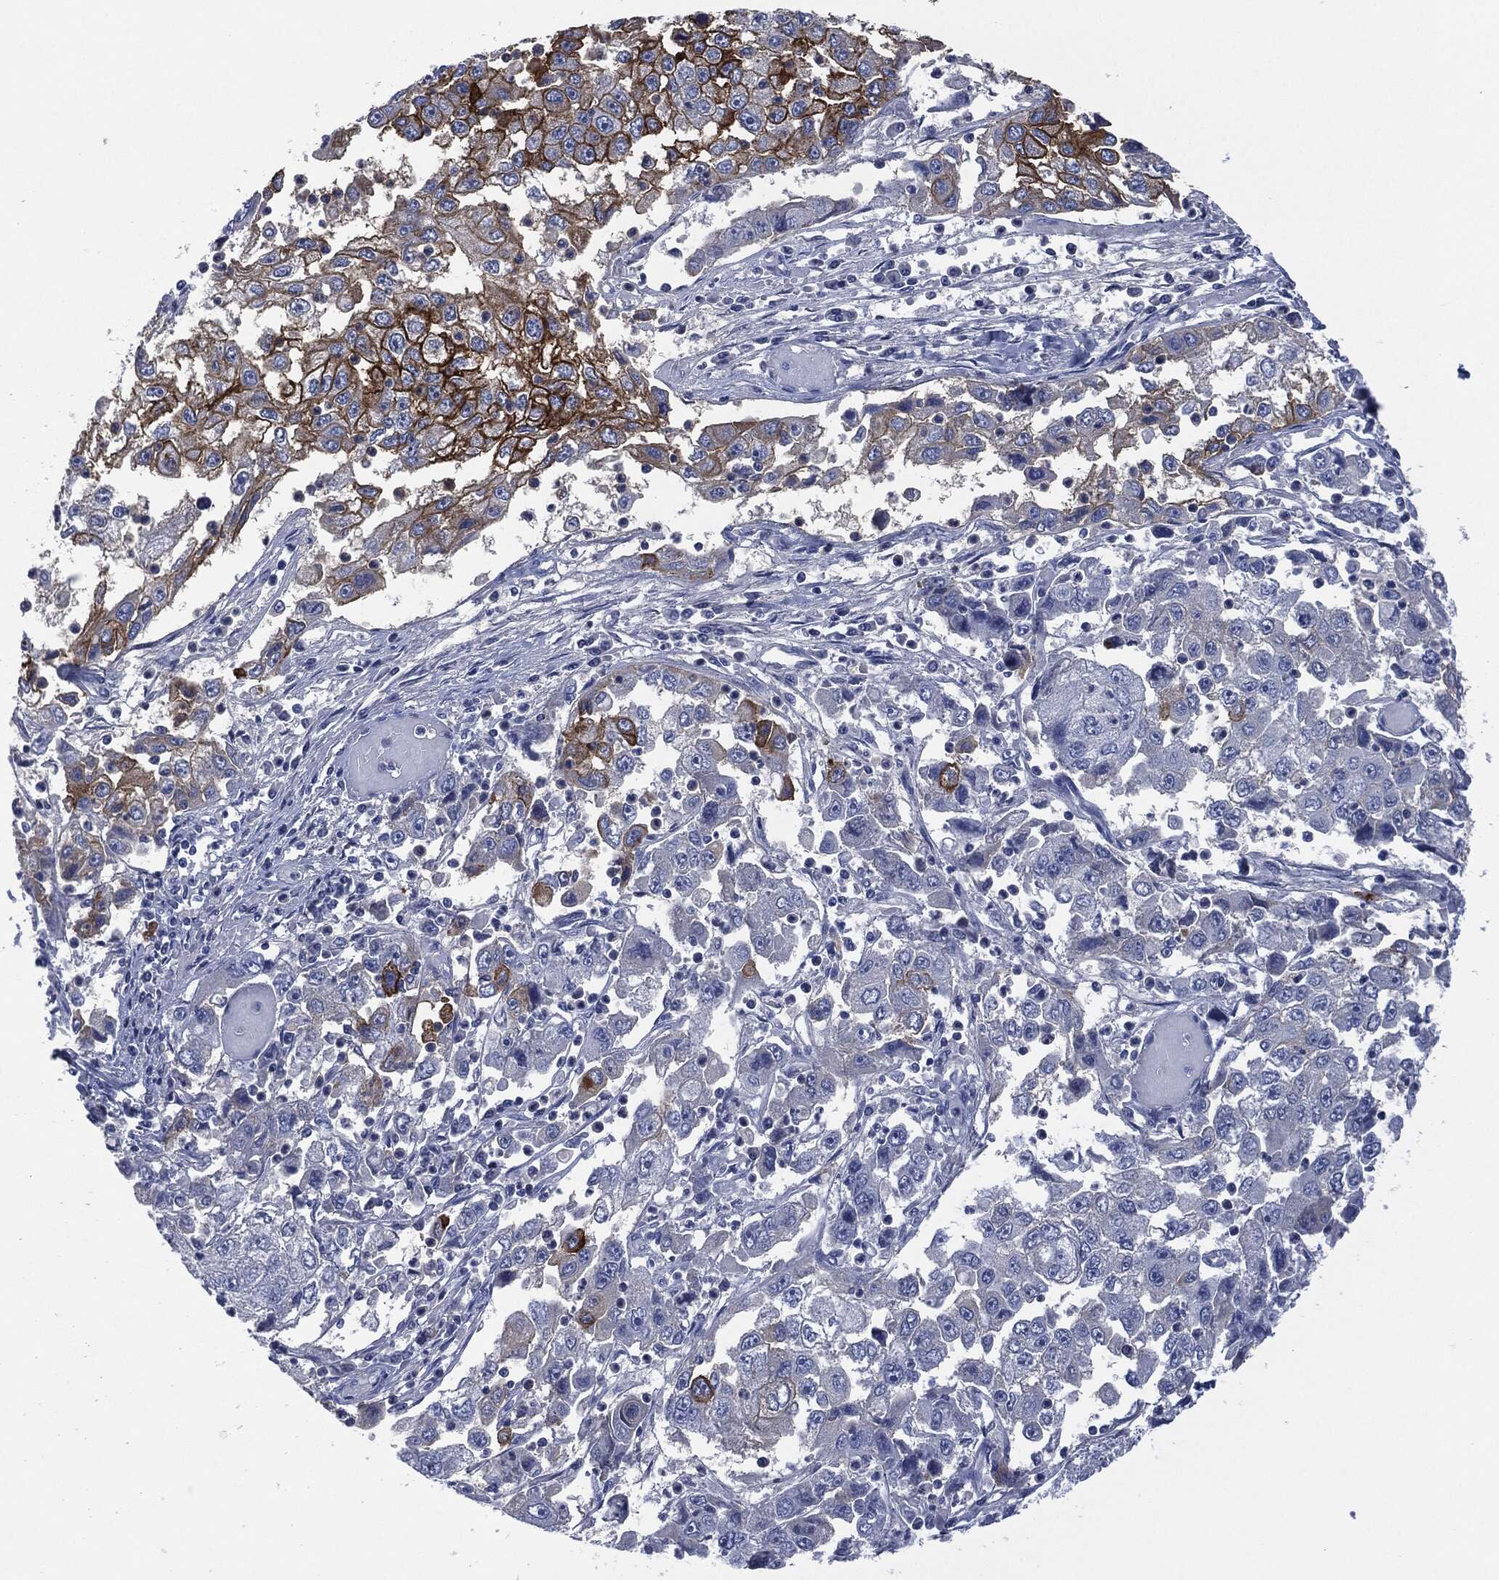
{"staining": {"intensity": "strong", "quantity": "25%-75%", "location": "cytoplasmic/membranous"}, "tissue": "cervical cancer", "cell_type": "Tumor cells", "image_type": "cancer", "snomed": [{"axis": "morphology", "description": "Squamous cell carcinoma, NOS"}, {"axis": "topography", "description": "Cervix"}], "caption": "IHC photomicrograph of cervical cancer (squamous cell carcinoma) stained for a protein (brown), which reveals high levels of strong cytoplasmic/membranous expression in approximately 25%-75% of tumor cells.", "gene": "MUC16", "patient": {"sex": "female", "age": 36}}